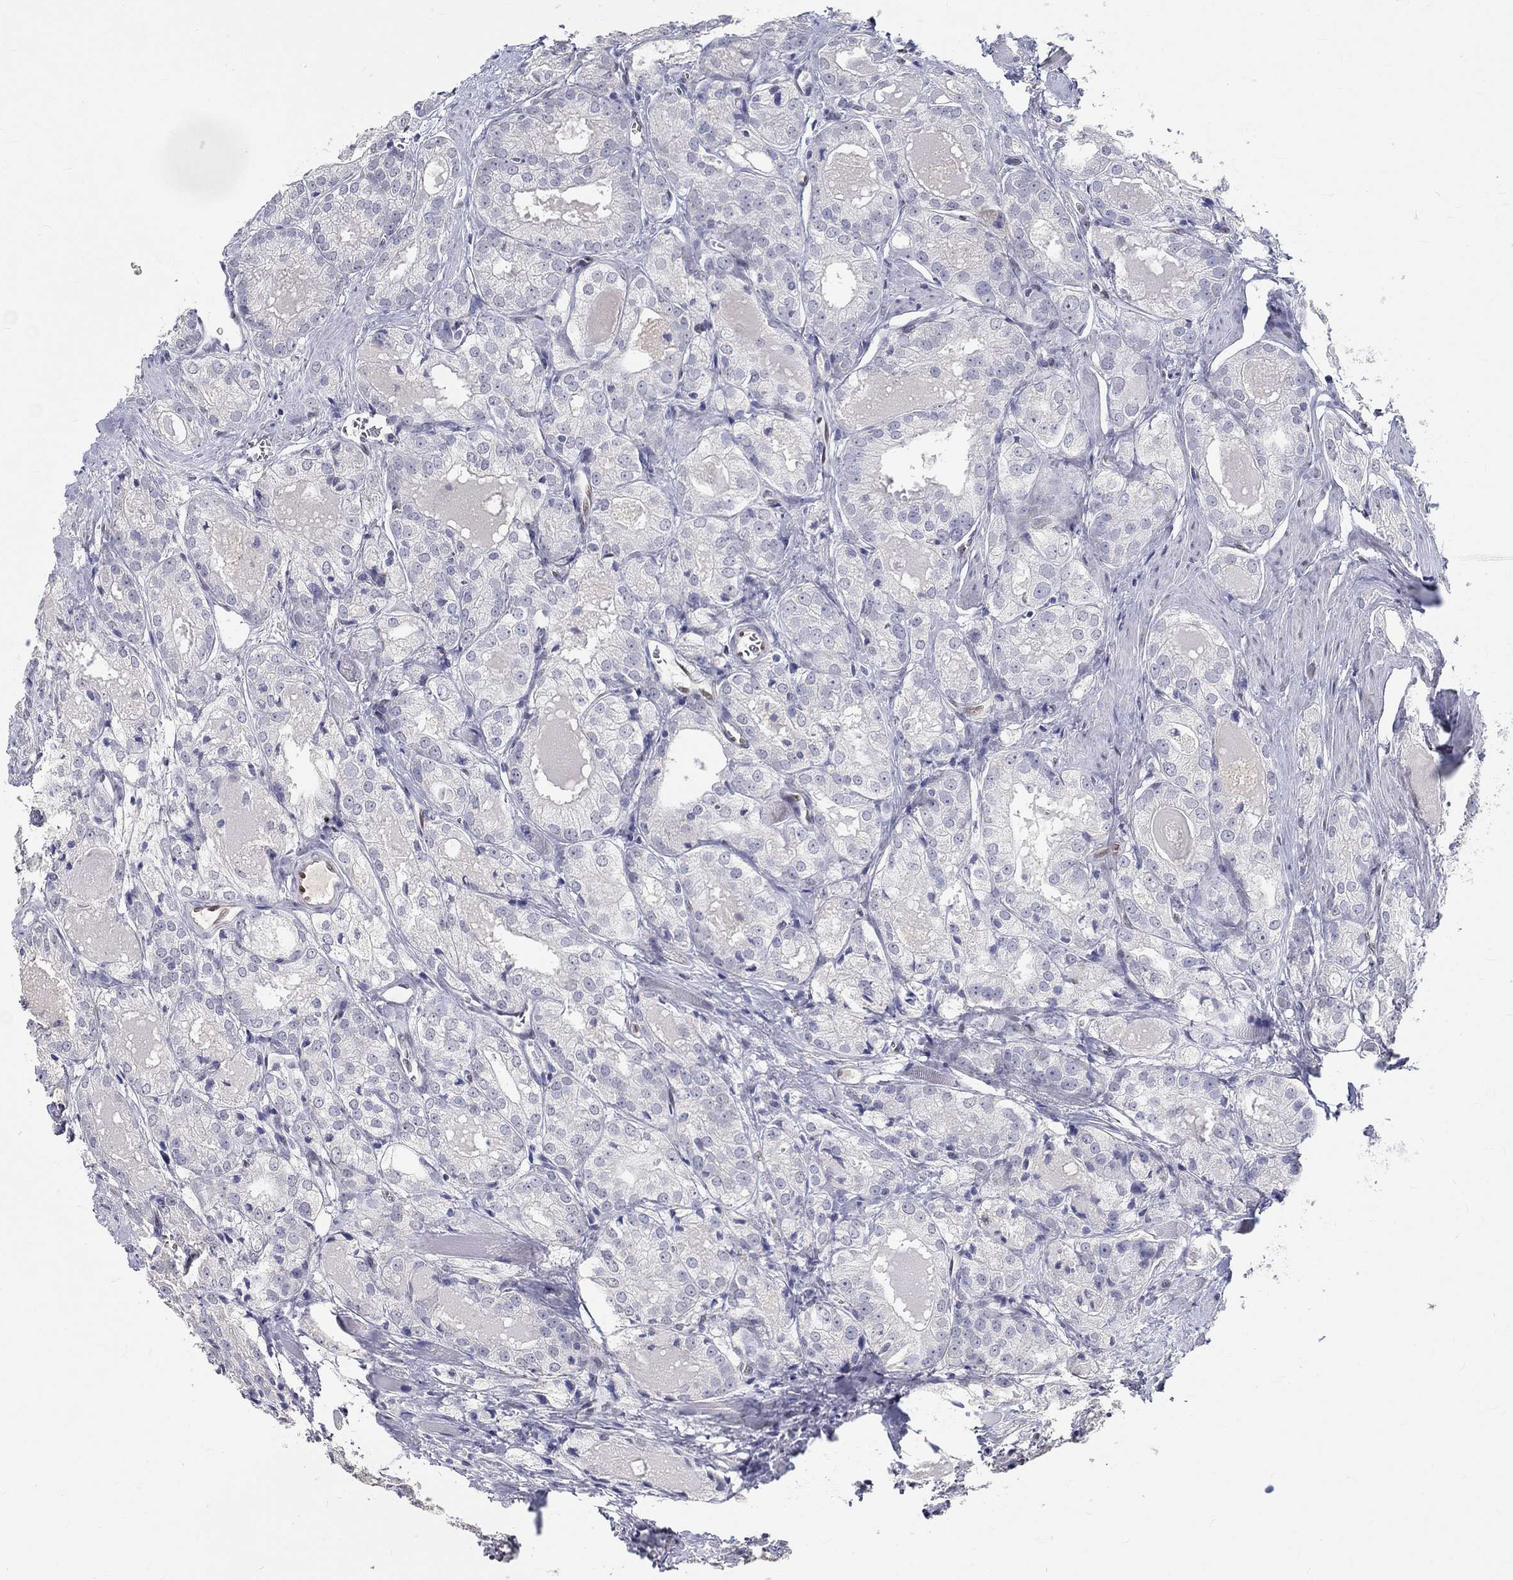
{"staining": {"intensity": "negative", "quantity": "none", "location": "none"}, "tissue": "prostate cancer", "cell_type": "Tumor cells", "image_type": "cancer", "snomed": [{"axis": "morphology", "description": "Adenocarcinoma, NOS"}, {"axis": "morphology", "description": "Adenocarcinoma, High grade"}, {"axis": "topography", "description": "Prostate"}], "caption": "Immunohistochemical staining of prostate cancer exhibits no significant staining in tumor cells.", "gene": "FGF2", "patient": {"sex": "male", "age": 70}}